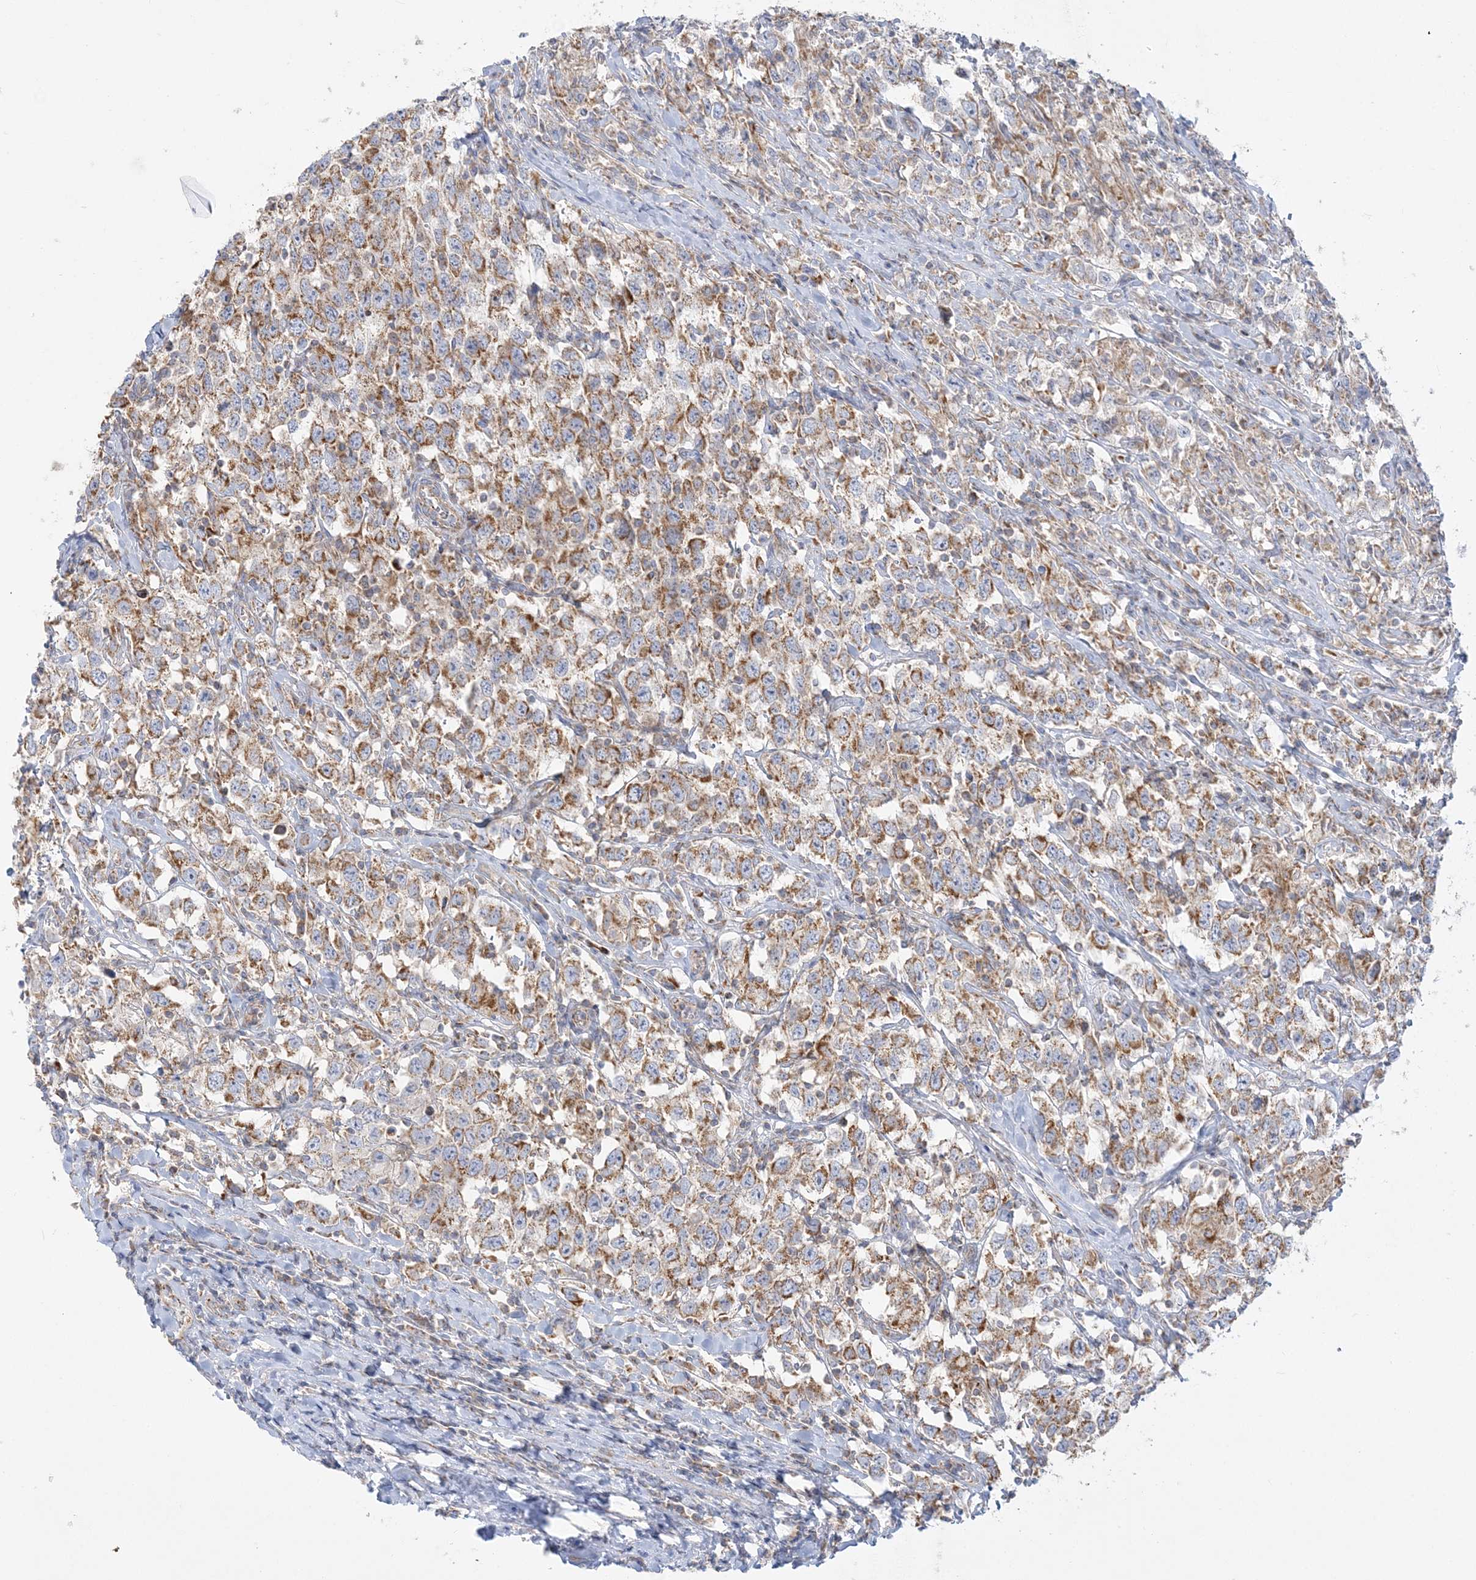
{"staining": {"intensity": "moderate", "quantity": ">75%", "location": "cytoplasmic/membranous"}, "tissue": "testis cancer", "cell_type": "Tumor cells", "image_type": "cancer", "snomed": [{"axis": "morphology", "description": "Seminoma, NOS"}, {"axis": "topography", "description": "Testis"}], "caption": "This photomicrograph displays IHC staining of testis cancer, with medium moderate cytoplasmic/membranous positivity in approximately >75% of tumor cells.", "gene": "TBC1D14", "patient": {"sex": "male", "age": 41}}